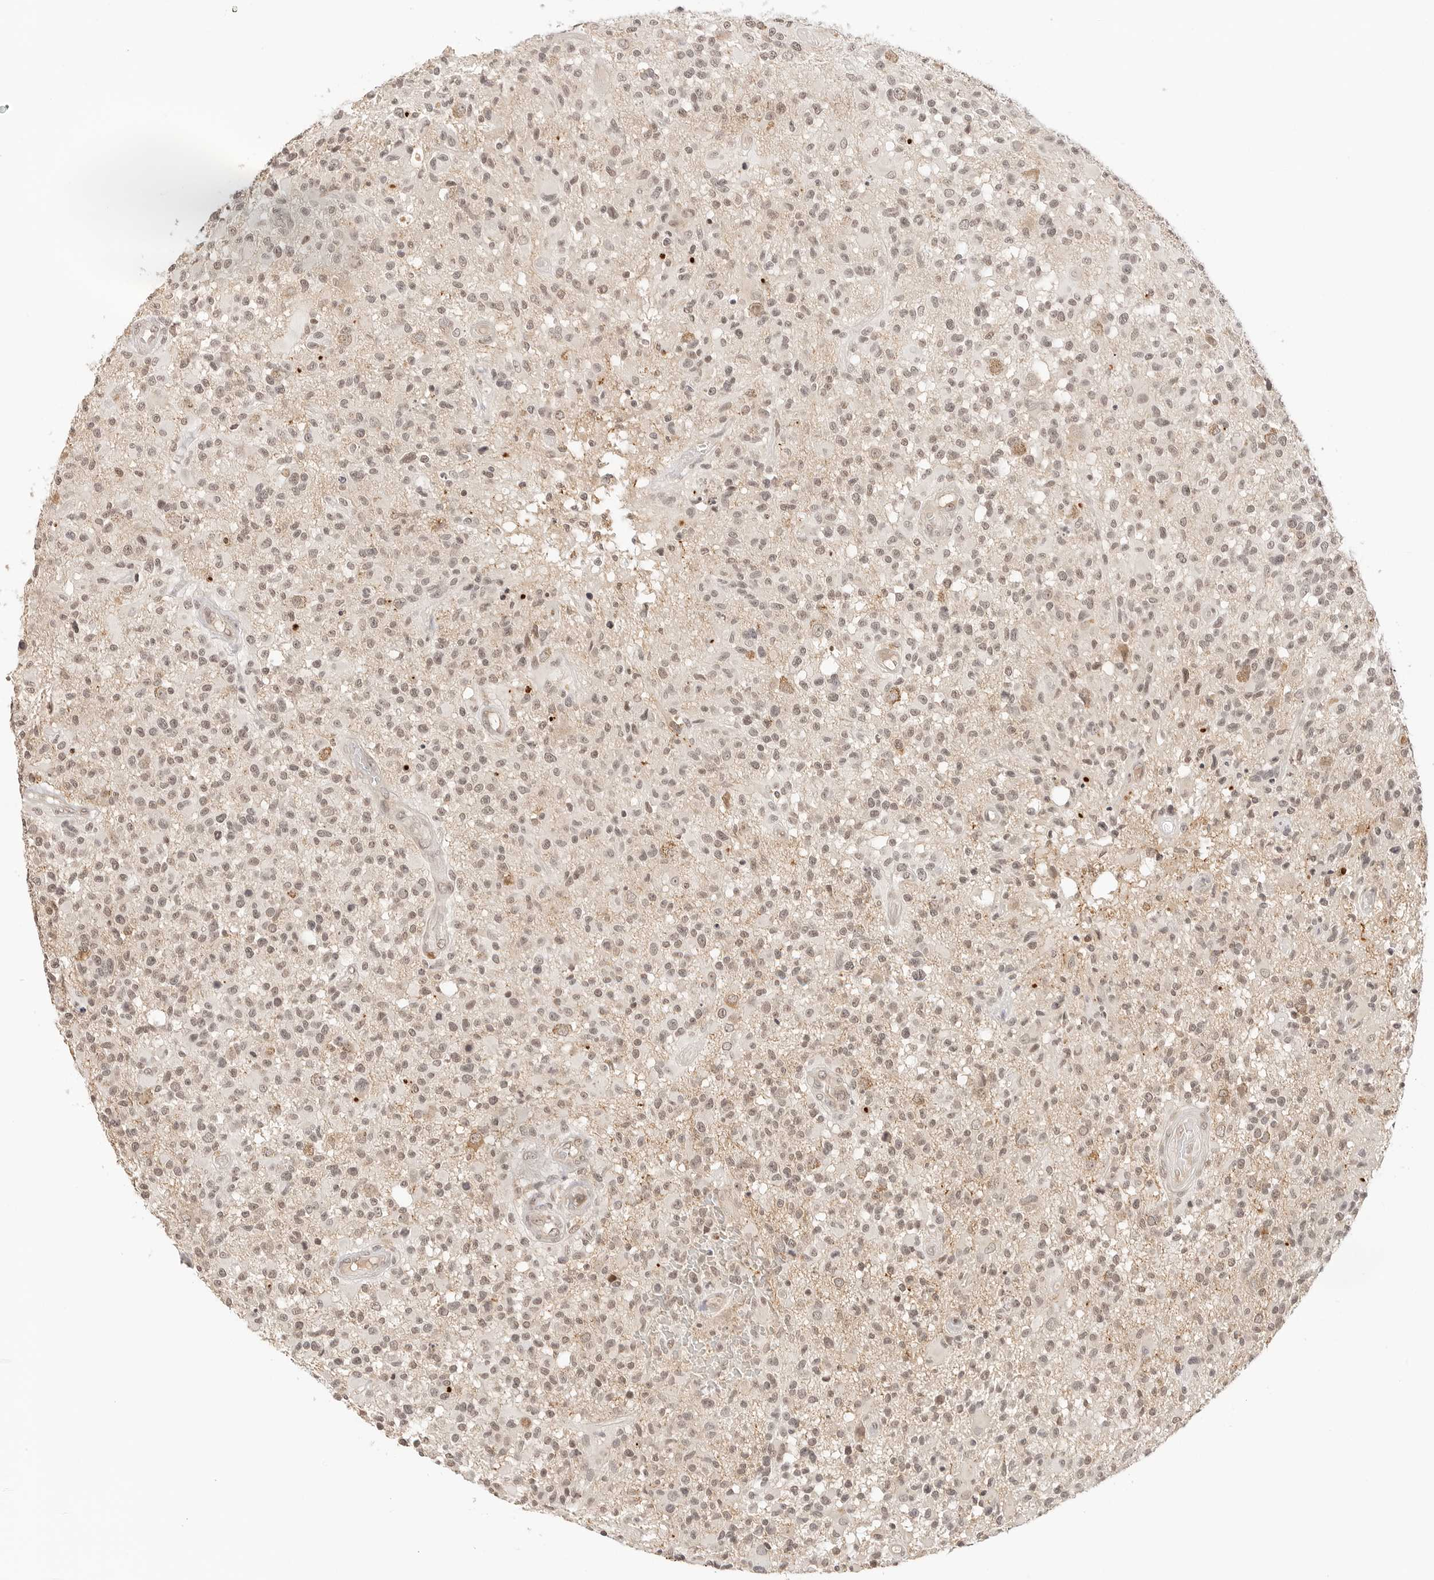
{"staining": {"intensity": "weak", "quantity": ">75%", "location": "nuclear"}, "tissue": "glioma", "cell_type": "Tumor cells", "image_type": "cancer", "snomed": [{"axis": "morphology", "description": "Glioma, malignant, High grade"}, {"axis": "morphology", "description": "Glioblastoma, NOS"}, {"axis": "topography", "description": "Brain"}], "caption": "Weak nuclear protein positivity is present in approximately >75% of tumor cells in glioma. The protein is shown in brown color, while the nuclei are stained blue.", "gene": "SEPTIN4", "patient": {"sex": "male", "age": 60}}